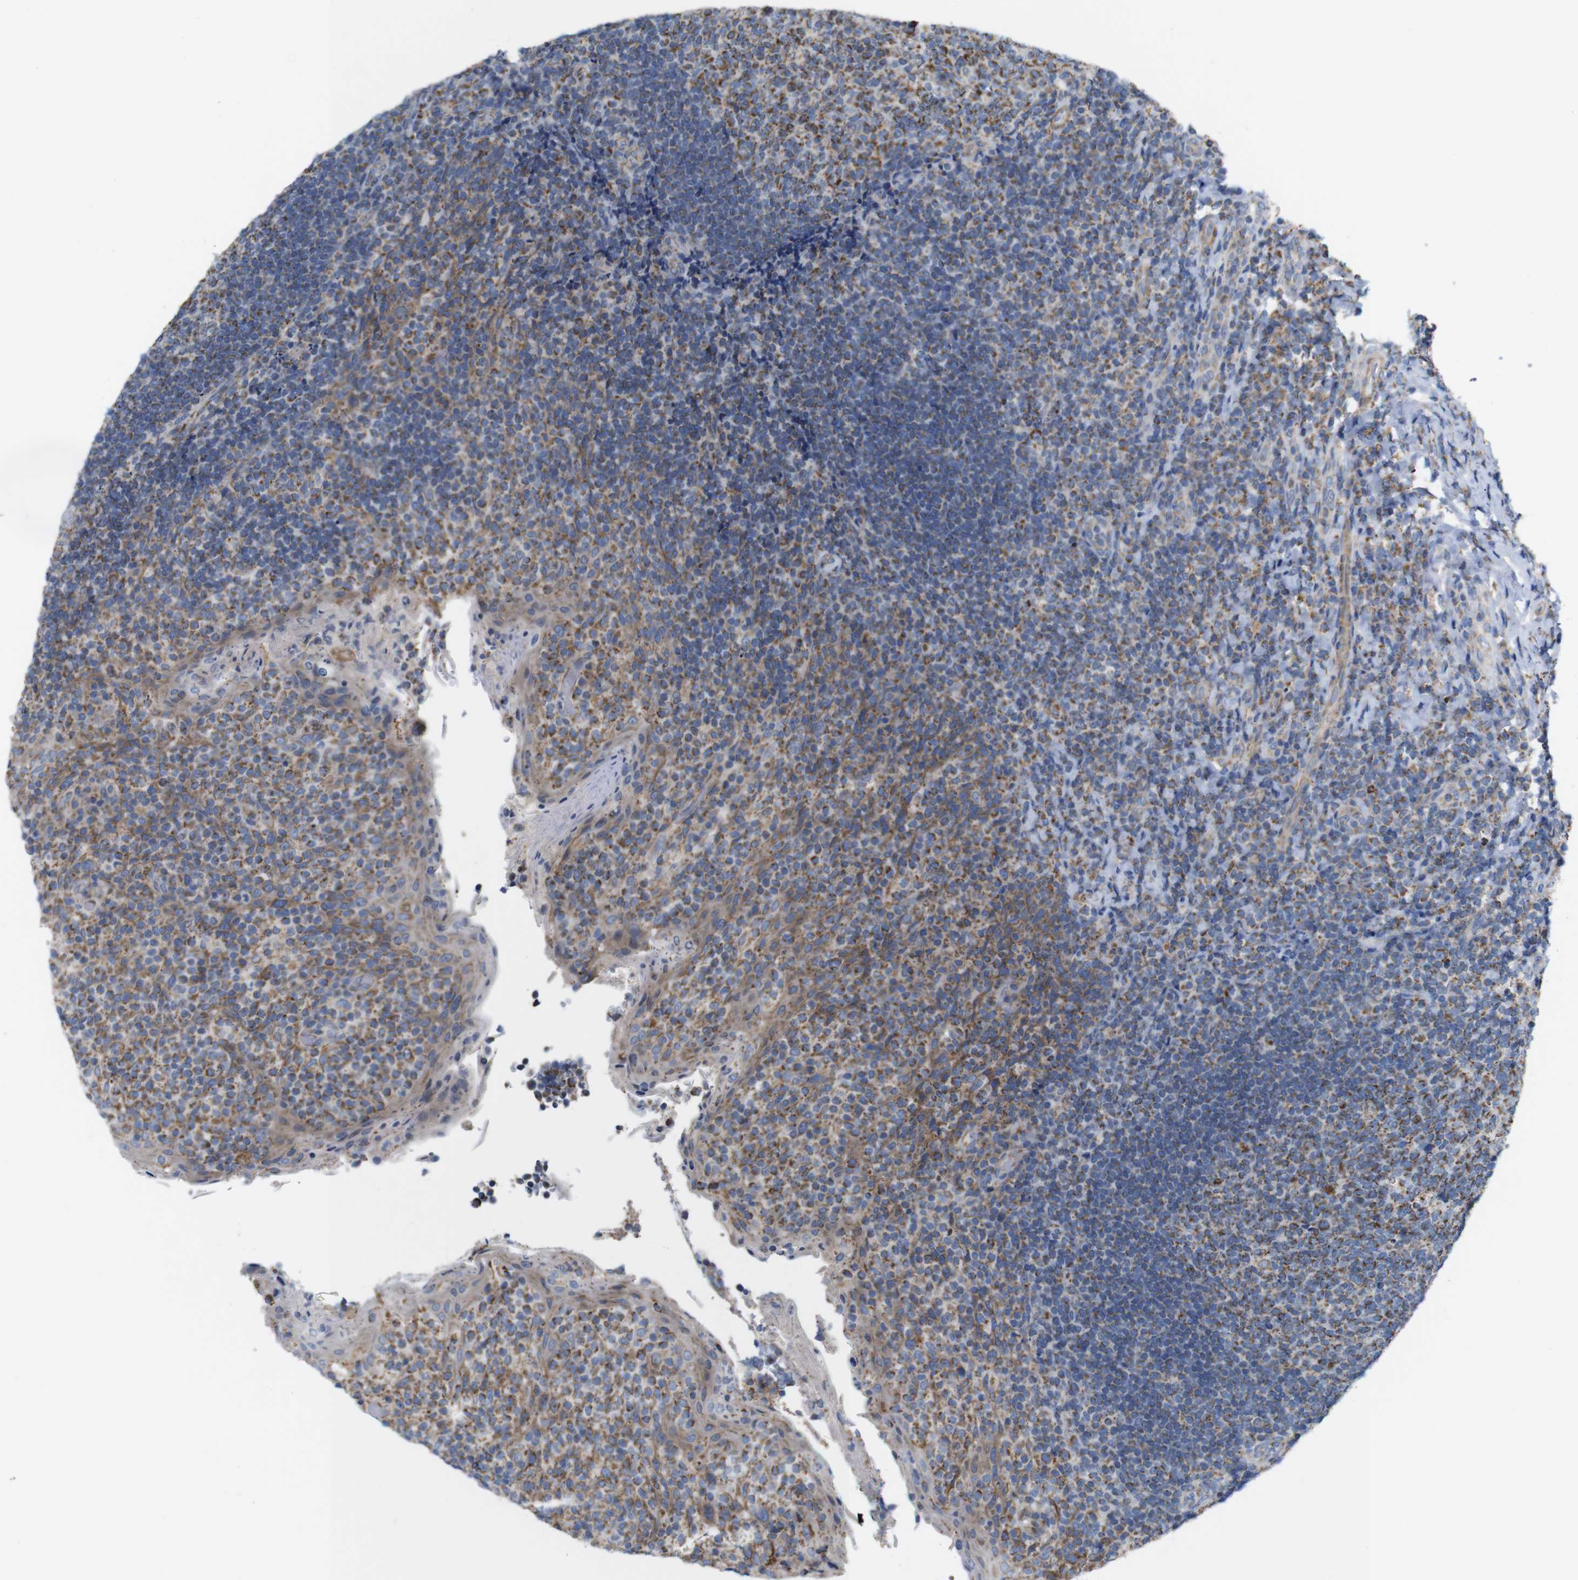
{"staining": {"intensity": "moderate", "quantity": ">75%", "location": "cytoplasmic/membranous"}, "tissue": "tonsil", "cell_type": "Germinal center cells", "image_type": "normal", "snomed": [{"axis": "morphology", "description": "Normal tissue, NOS"}, {"axis": "topography", "description": "Tonsil"}], "caption": "Tonsil stained with immunohistochemistry shows moderate cytoplasmic/membranous expression in approximately >75% of germinal center cells.", "gene": "FAM171B", "patient": {"sex": "male", "age": 17}}